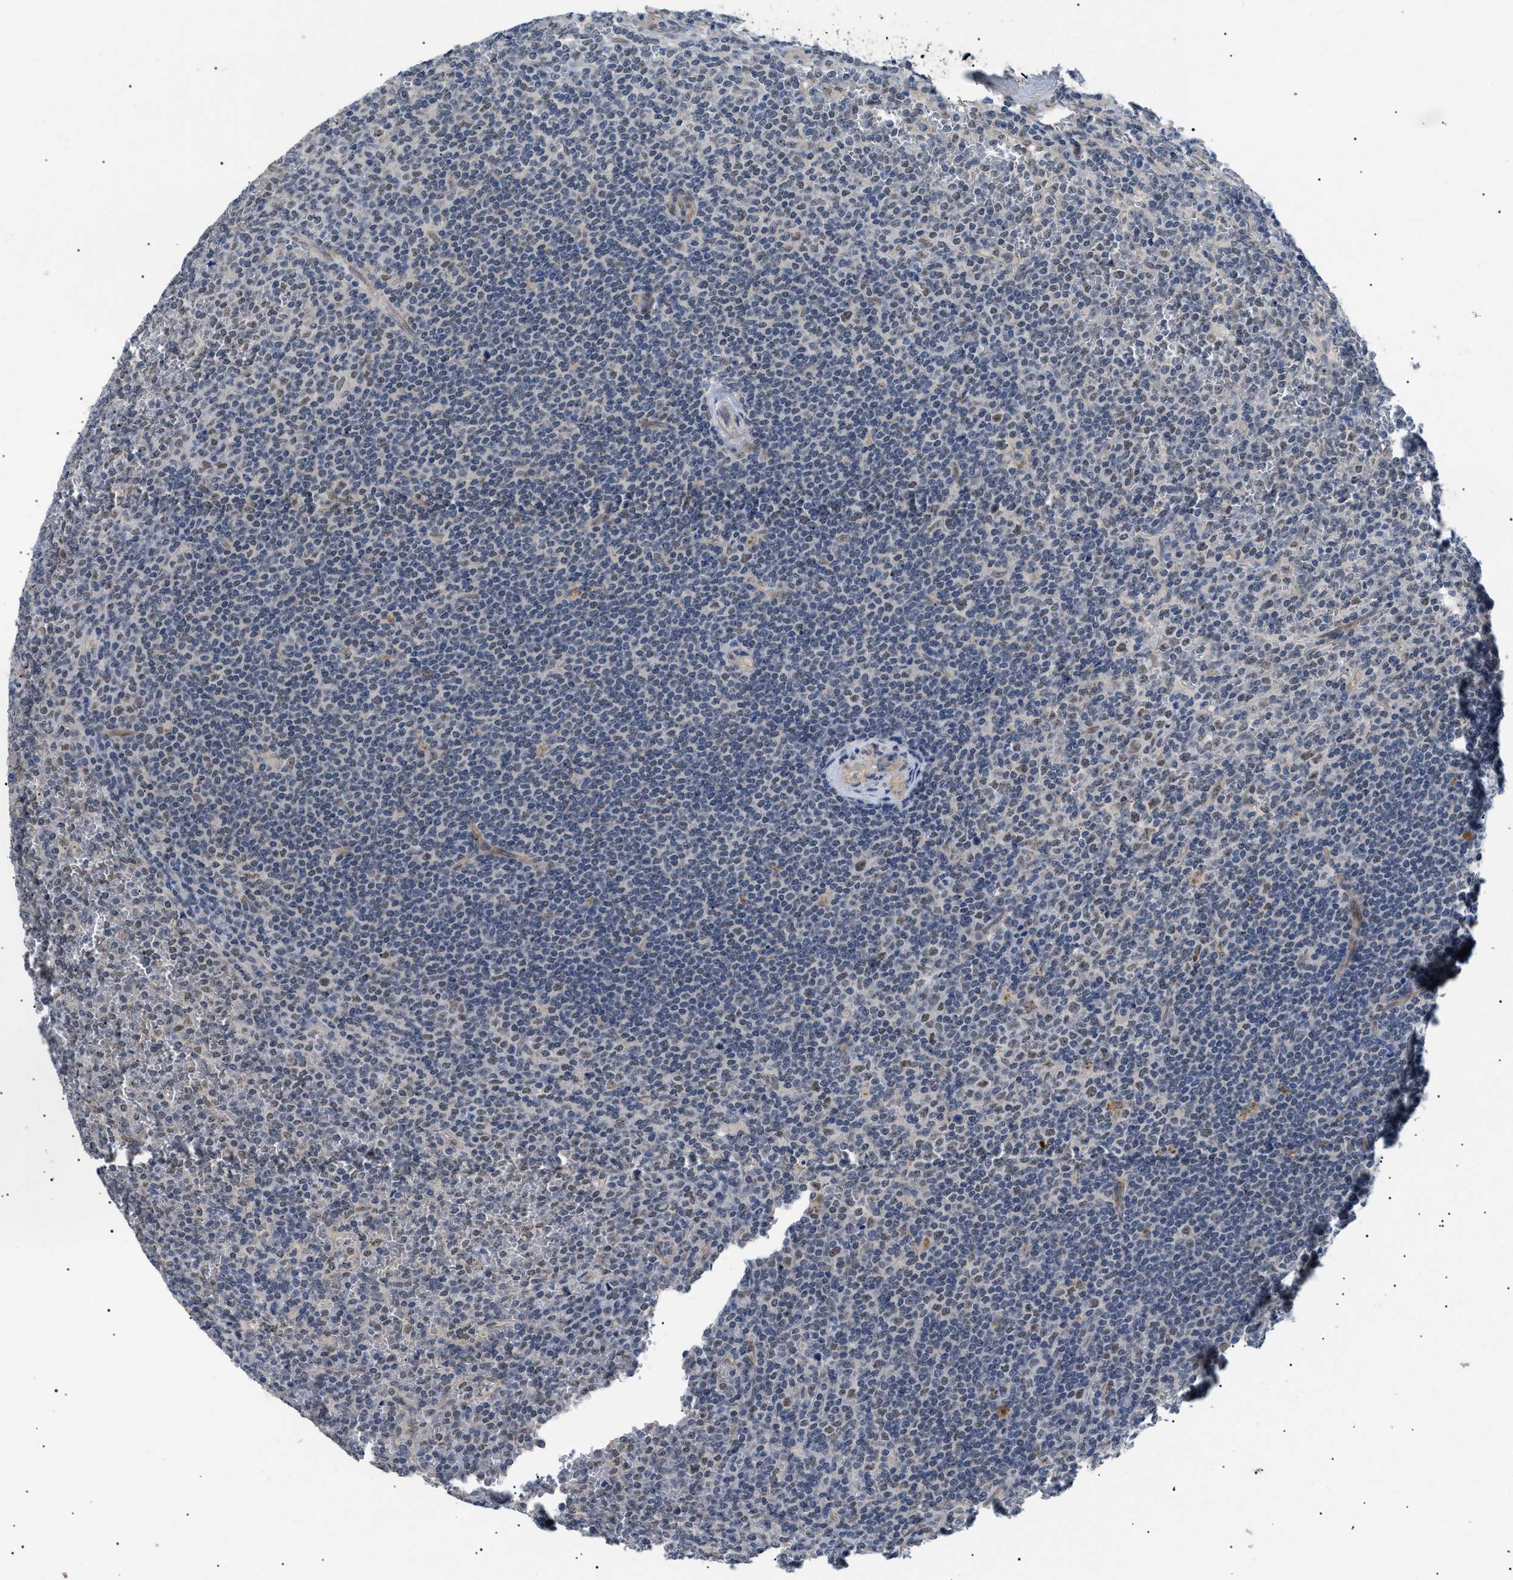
{"staining": {"intensity": "weak", "quantity": "<25%", "location": "cytoplasmic/membranous"}, "tissue": "lymphoma", "cell_type": "Tumor cells", "image_type": "cancer", "snomed": [{"axis": "morphology", "description": "Malignant lymphoma, non-Hodgkin's type, Low grade"}, {"axis": "topography", "description": "Spleen"}], "caption": "The photomicrograph exhibits no significant staining in tumor cells of low-grade malignant lymphoma, non-Hodgkin's type.", "gene": "CRCP", "patient": {"sex": "female", "age": 19}}